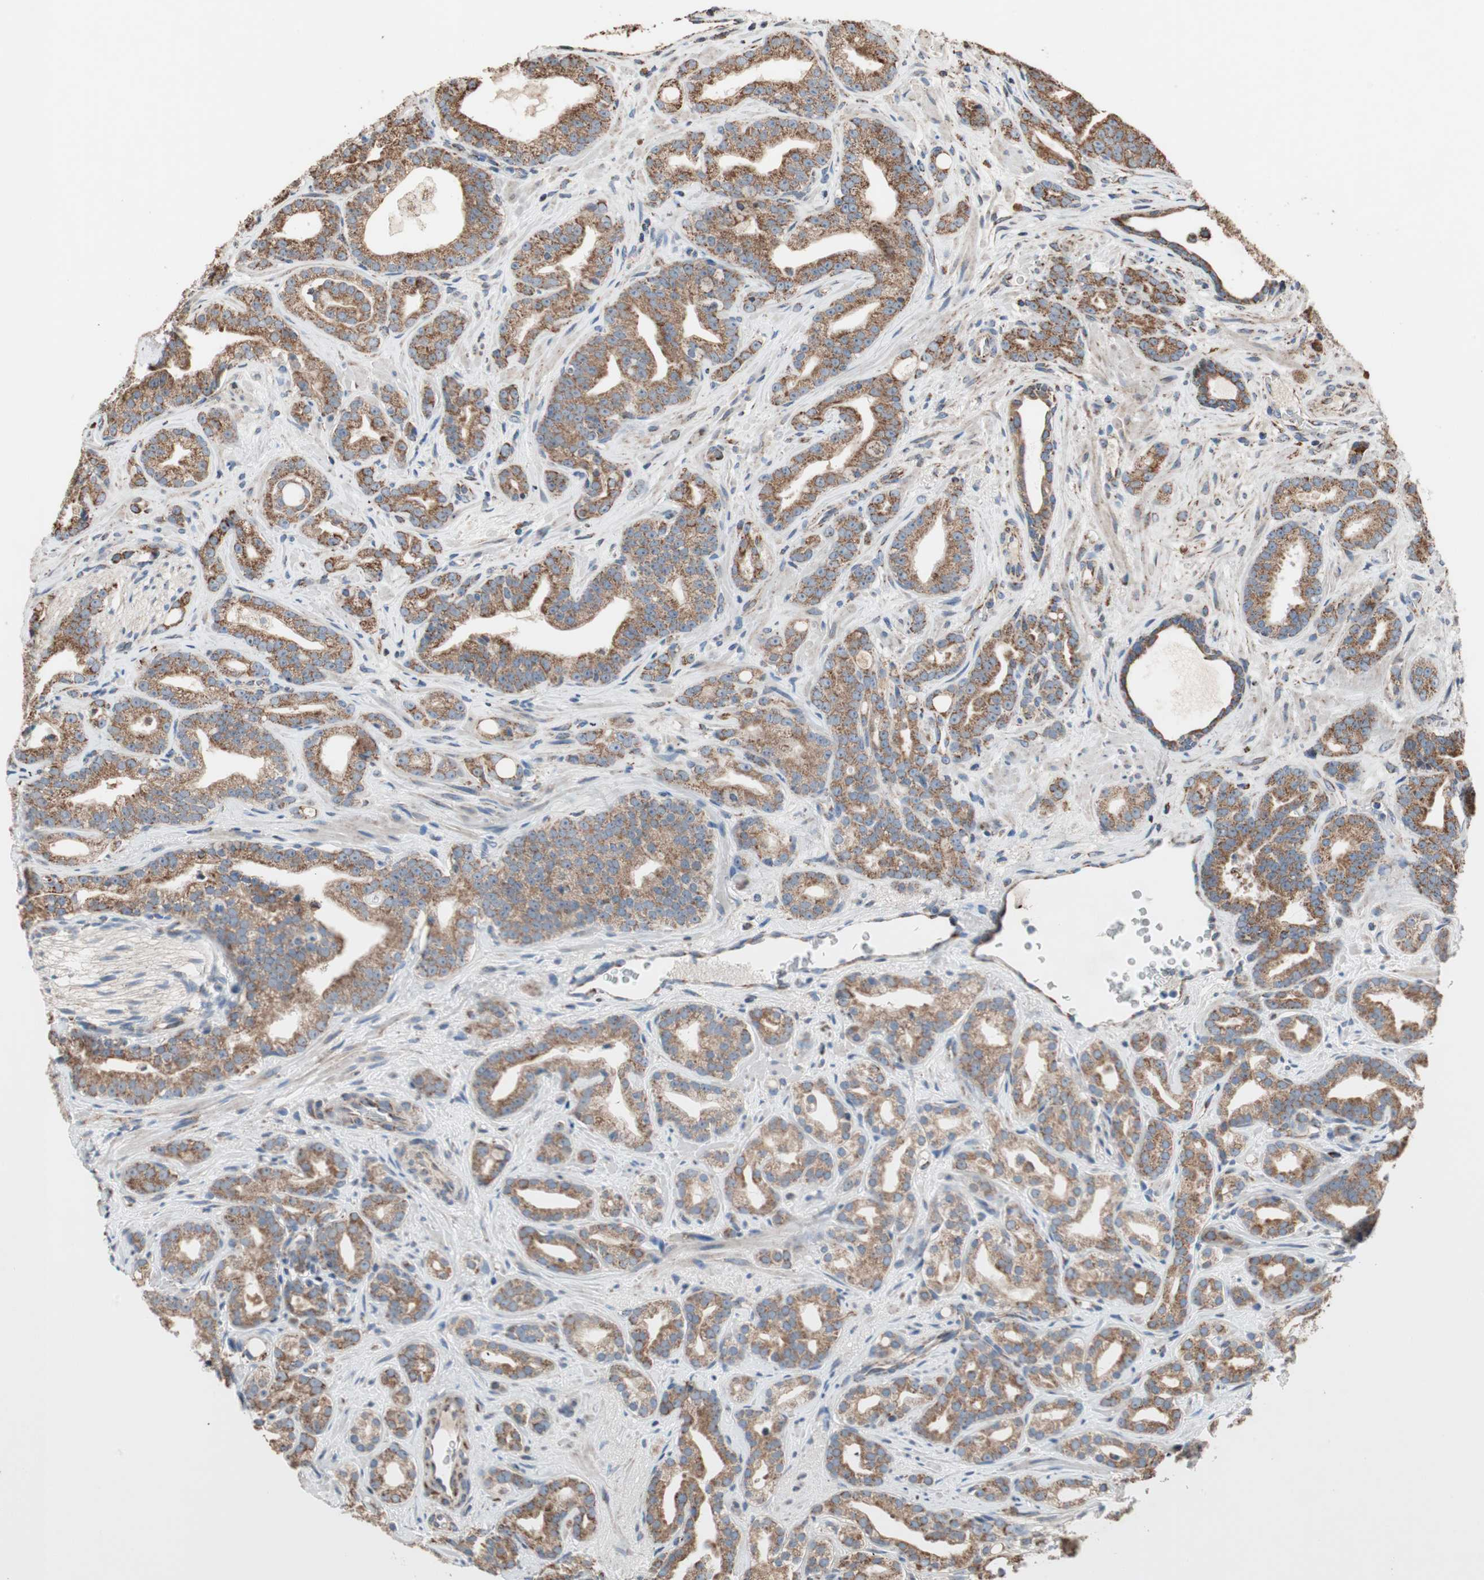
{"staining": {"intensity": "strong", "quantity": ">75%", "location": "cytoplasmic/membranous"}, "tissue": "prostate cancer", "cell_type": "Tumor cells", "image_type": "cancer", "snomed": [{"axis": "morphology", "description": "Adenocarcinoma, Low grade"}, {"axis": "topography", "description": "Prostate"}], "caption": "There is high levels of strong cytoplasmic/membranous positivity in tumor cells of prostate low-grade adenocarcinoma, as demonstrated by immunohistochemical staining (brown color).", "gene": "PCSK4", "patient": {"sex": "male", "age": 63}}